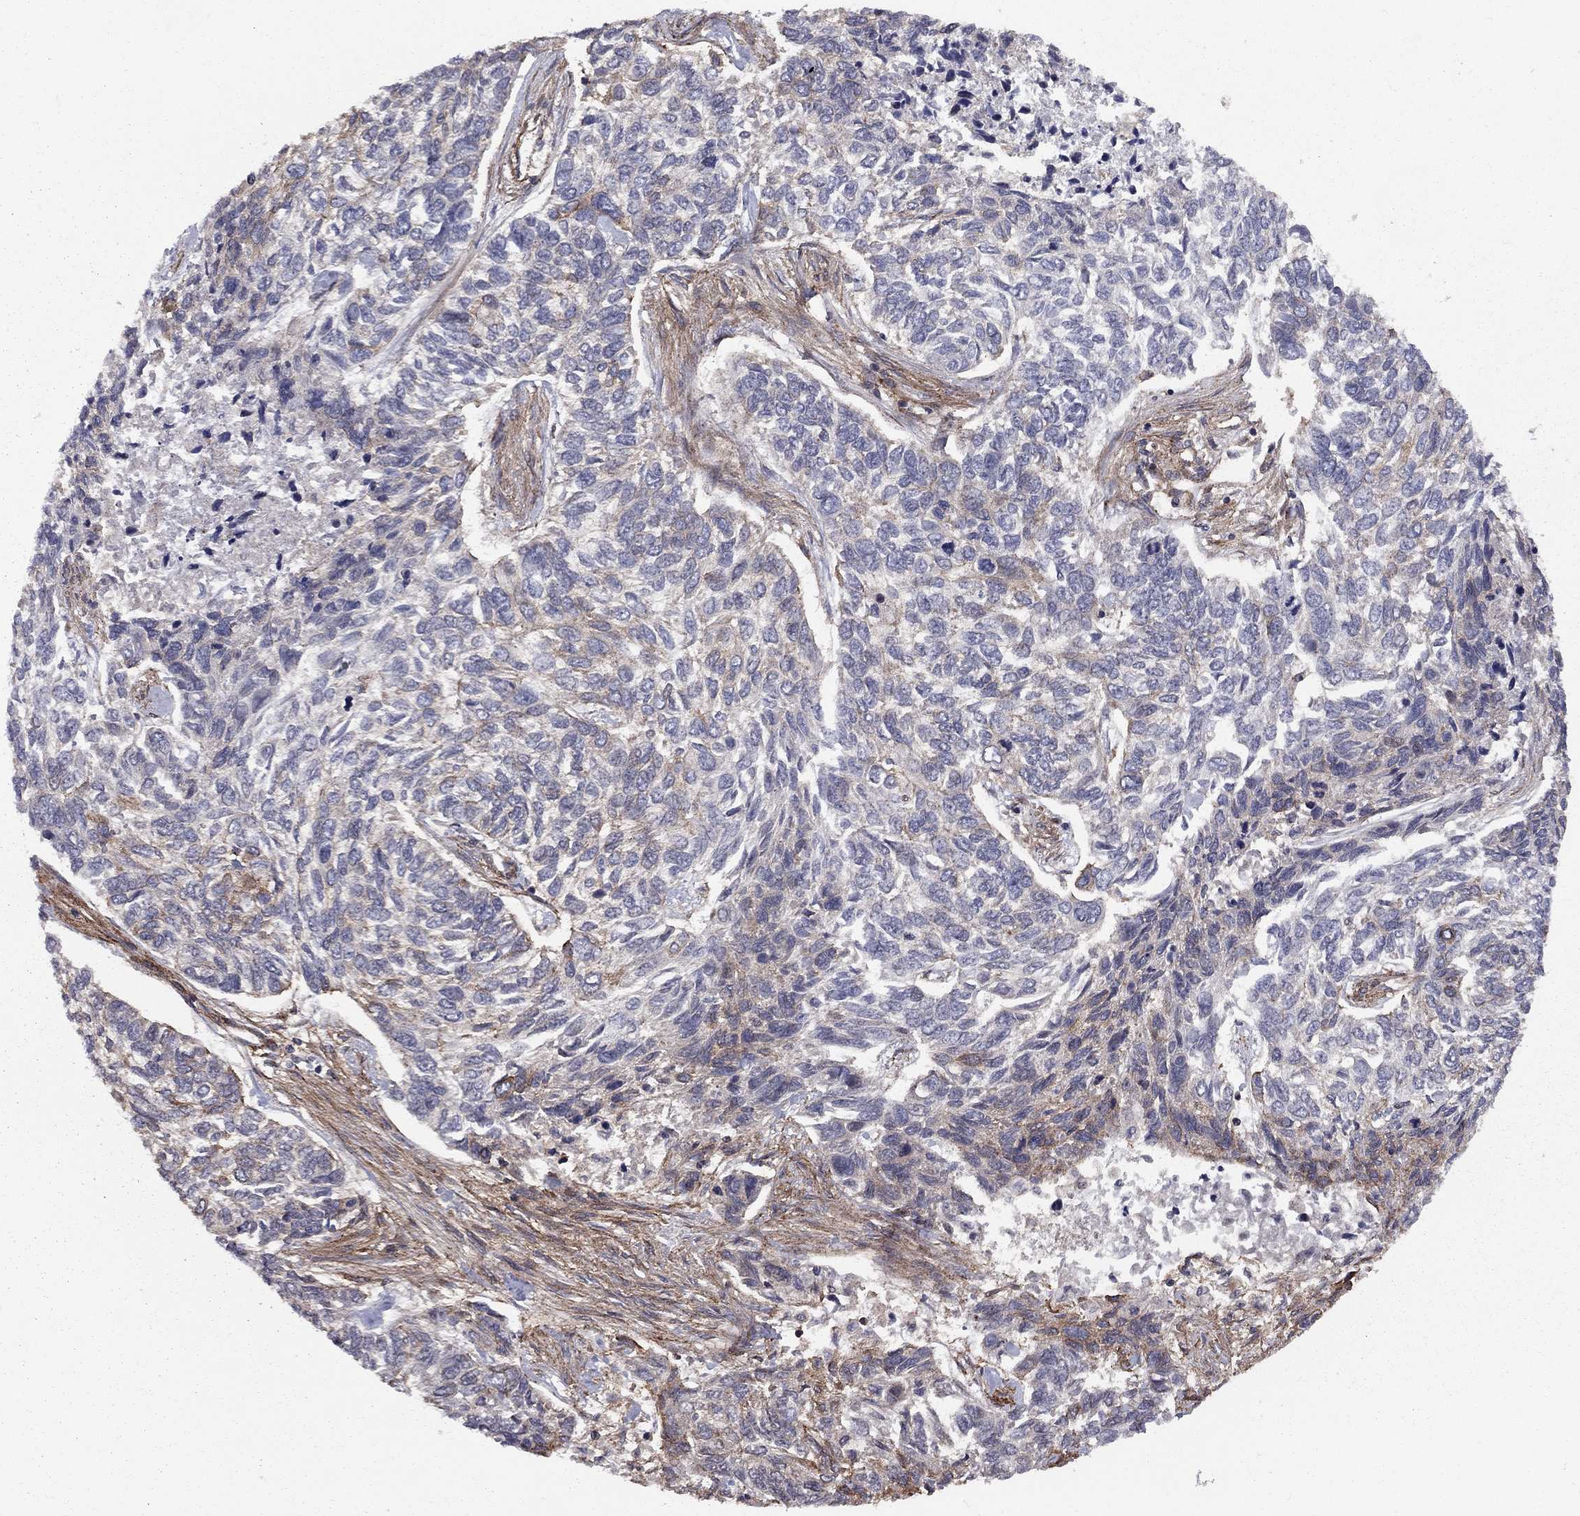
{"staining": {"intensity": "strong", "quantity": "<25%", "location": "cytoplasmic/membranous"}, "tissue": "skin cancer", "cell_type": "Tumor cells", "image_type": "cancer", "snomed": [{"axis": "morphology", "description": "Basal cell carcinoma"}, {"axis": "topography", "description": "Skin"}], "caption": "The immunohistochemical stain shows strong cytoplasmic/membranous positivity in tumor cells of skin cancer (basal cell carcinoma) tissue.", "gene": "RASEF", "patient": {"sex": "female", "age": 65}}